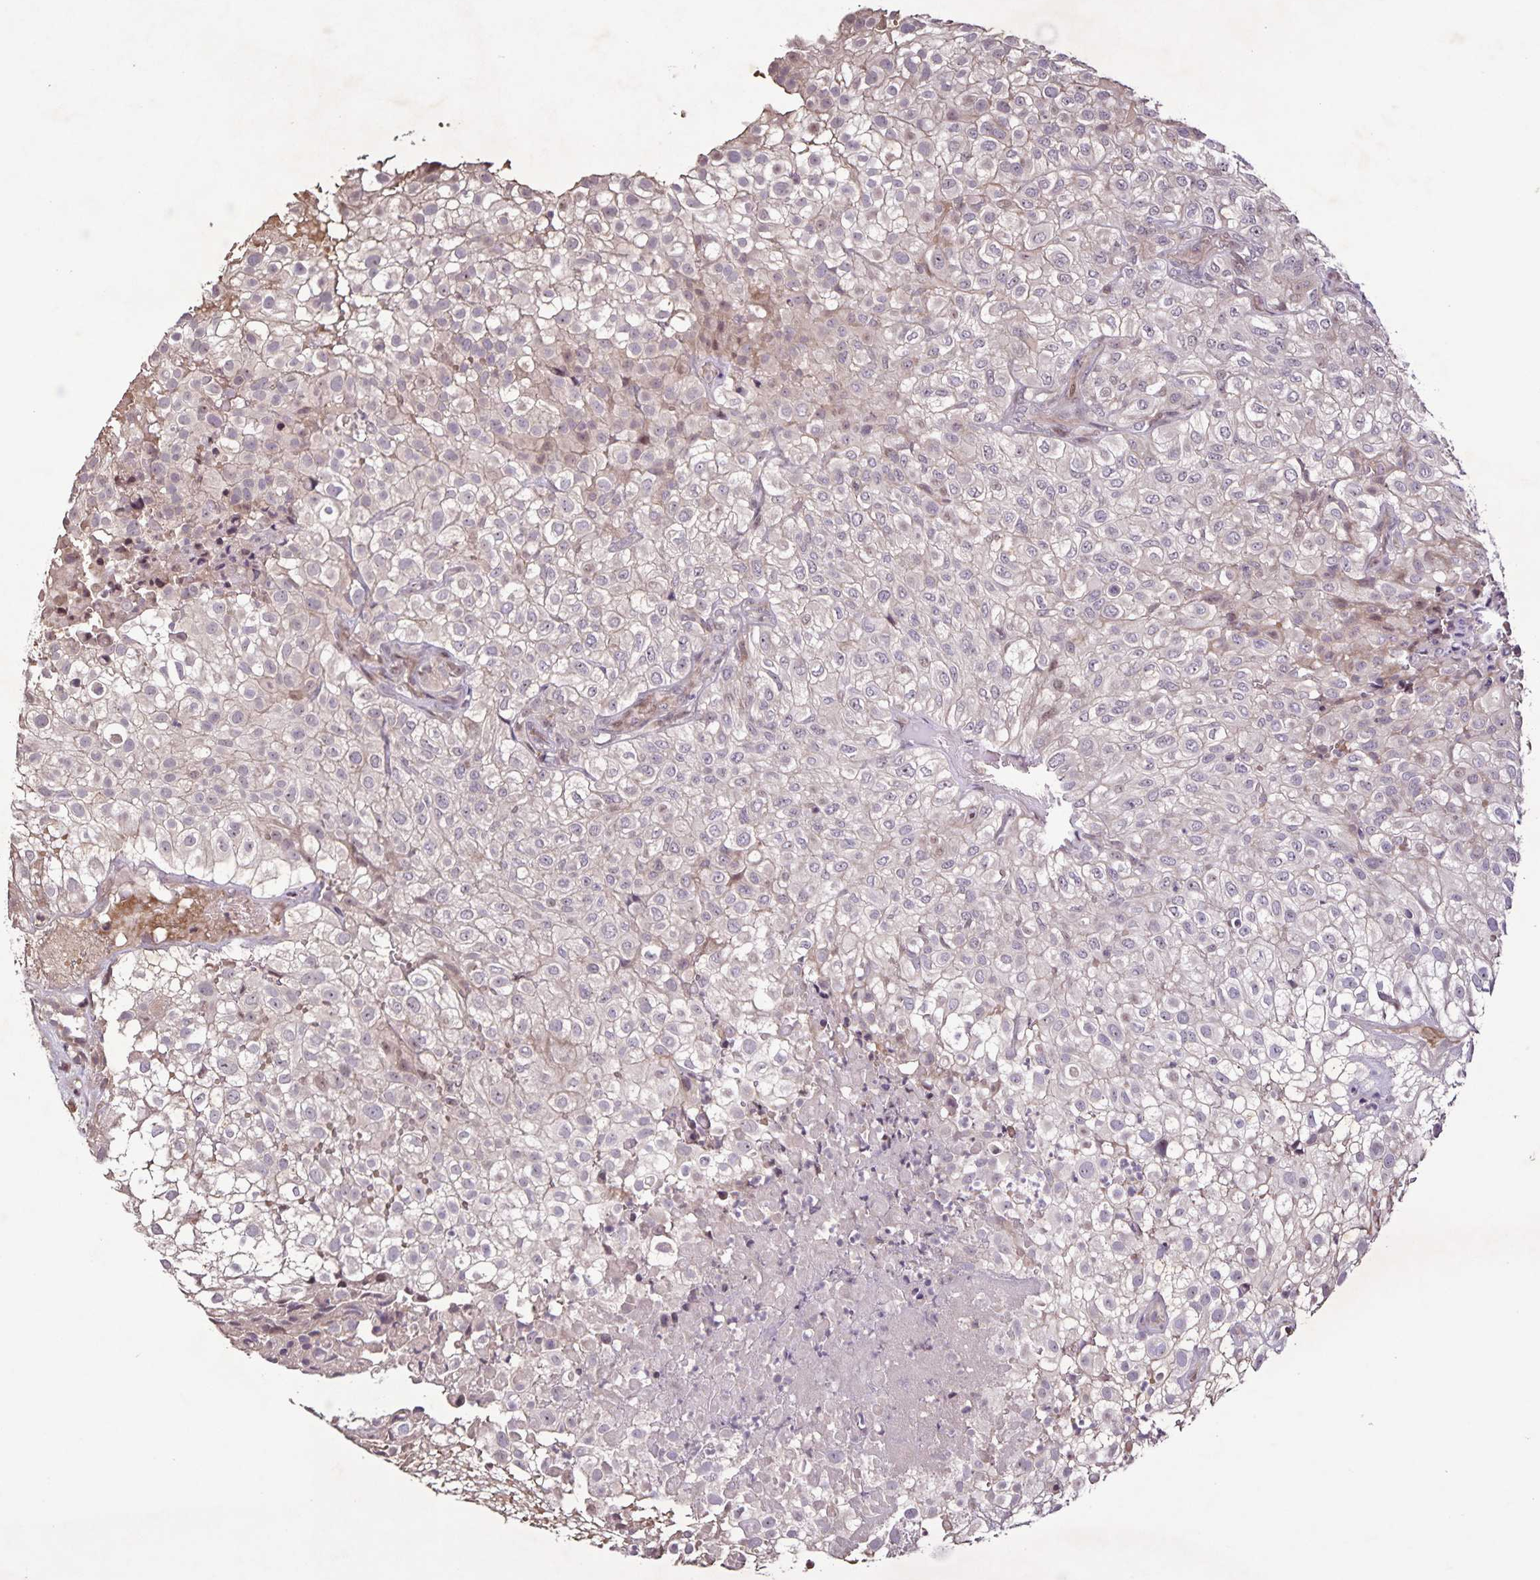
{"staining": {"intensity": "weak", "quantity": "<25%", "location": "nuclear"}, "tissue": "urothelial cancer", "cell_type": "Tumor cells", "image_type": "cancer", "snomed": [{"axis": "morphology", "description": "Urothelial carcinoma, High grade"}, {"axis": "topography", "description": "Urinary bladder"}], "caption": "IHC micrograph of urothelial cancer stained for a protein (brown), which demonstrates no staining in tumor cells.", "gene": "GDF2", "patient": {"sex": "male", "age": 56}}